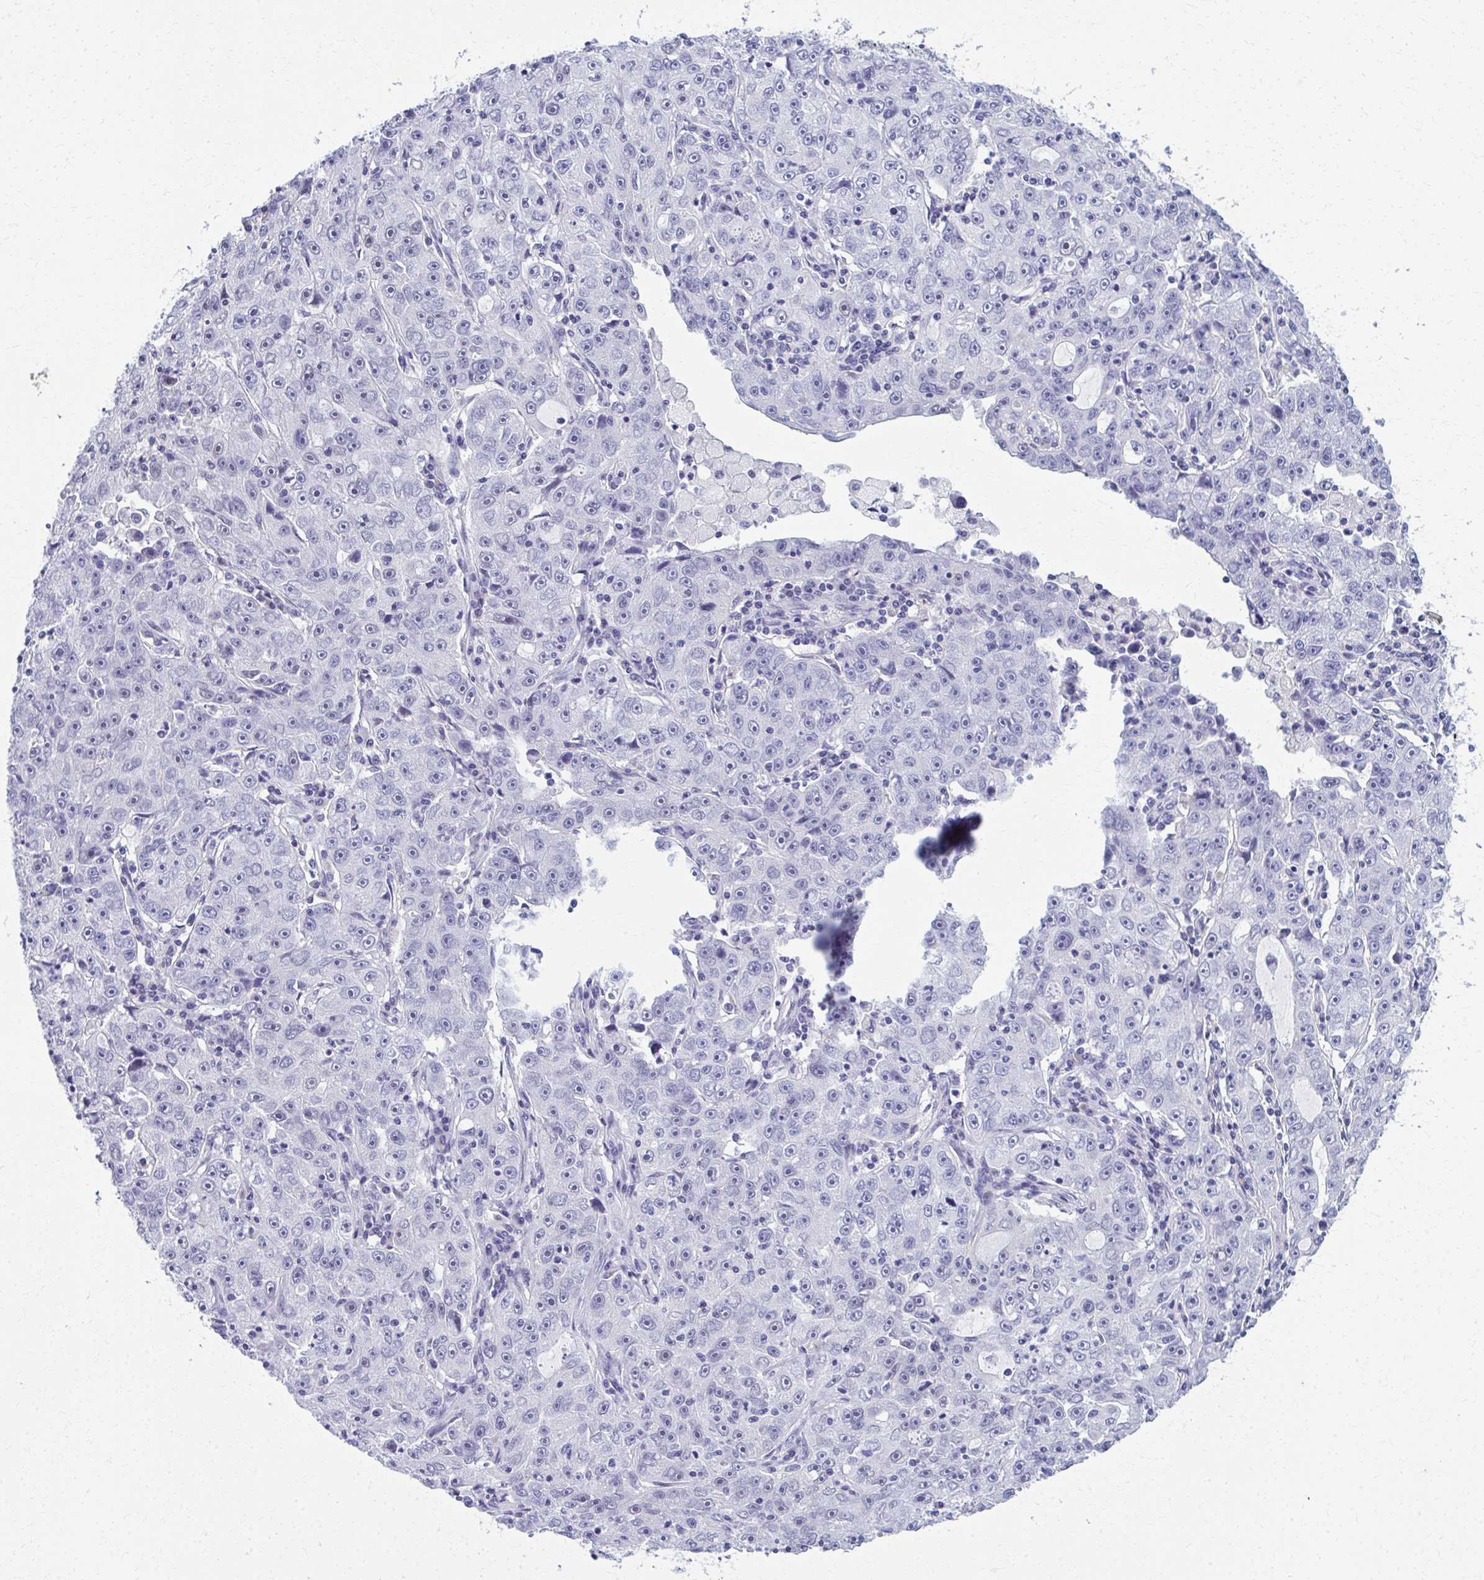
{"staining": {"intensity": "negative", "quantity": "none", "location": "none"}, "tissue": "lung cancer", "cell_type": "Tumor cells", "image_type": "cancer", "snomed": [{"axis": "morphology", "description": "Normal morphology"}, {"axis": "morphology", "description": "Adenocarcinoma, NOS"}, {"axis": "topography", "description": "Lymph node"}, {"axis": "topography", "description": "Lung"}], "caption": "Immunohistochemical staining of lung cancer (adenocarcinoma) exhibits no significant expression in tumor cells.", "gene": "SCLY", "patient": {"sex": "female", "age": 57}}